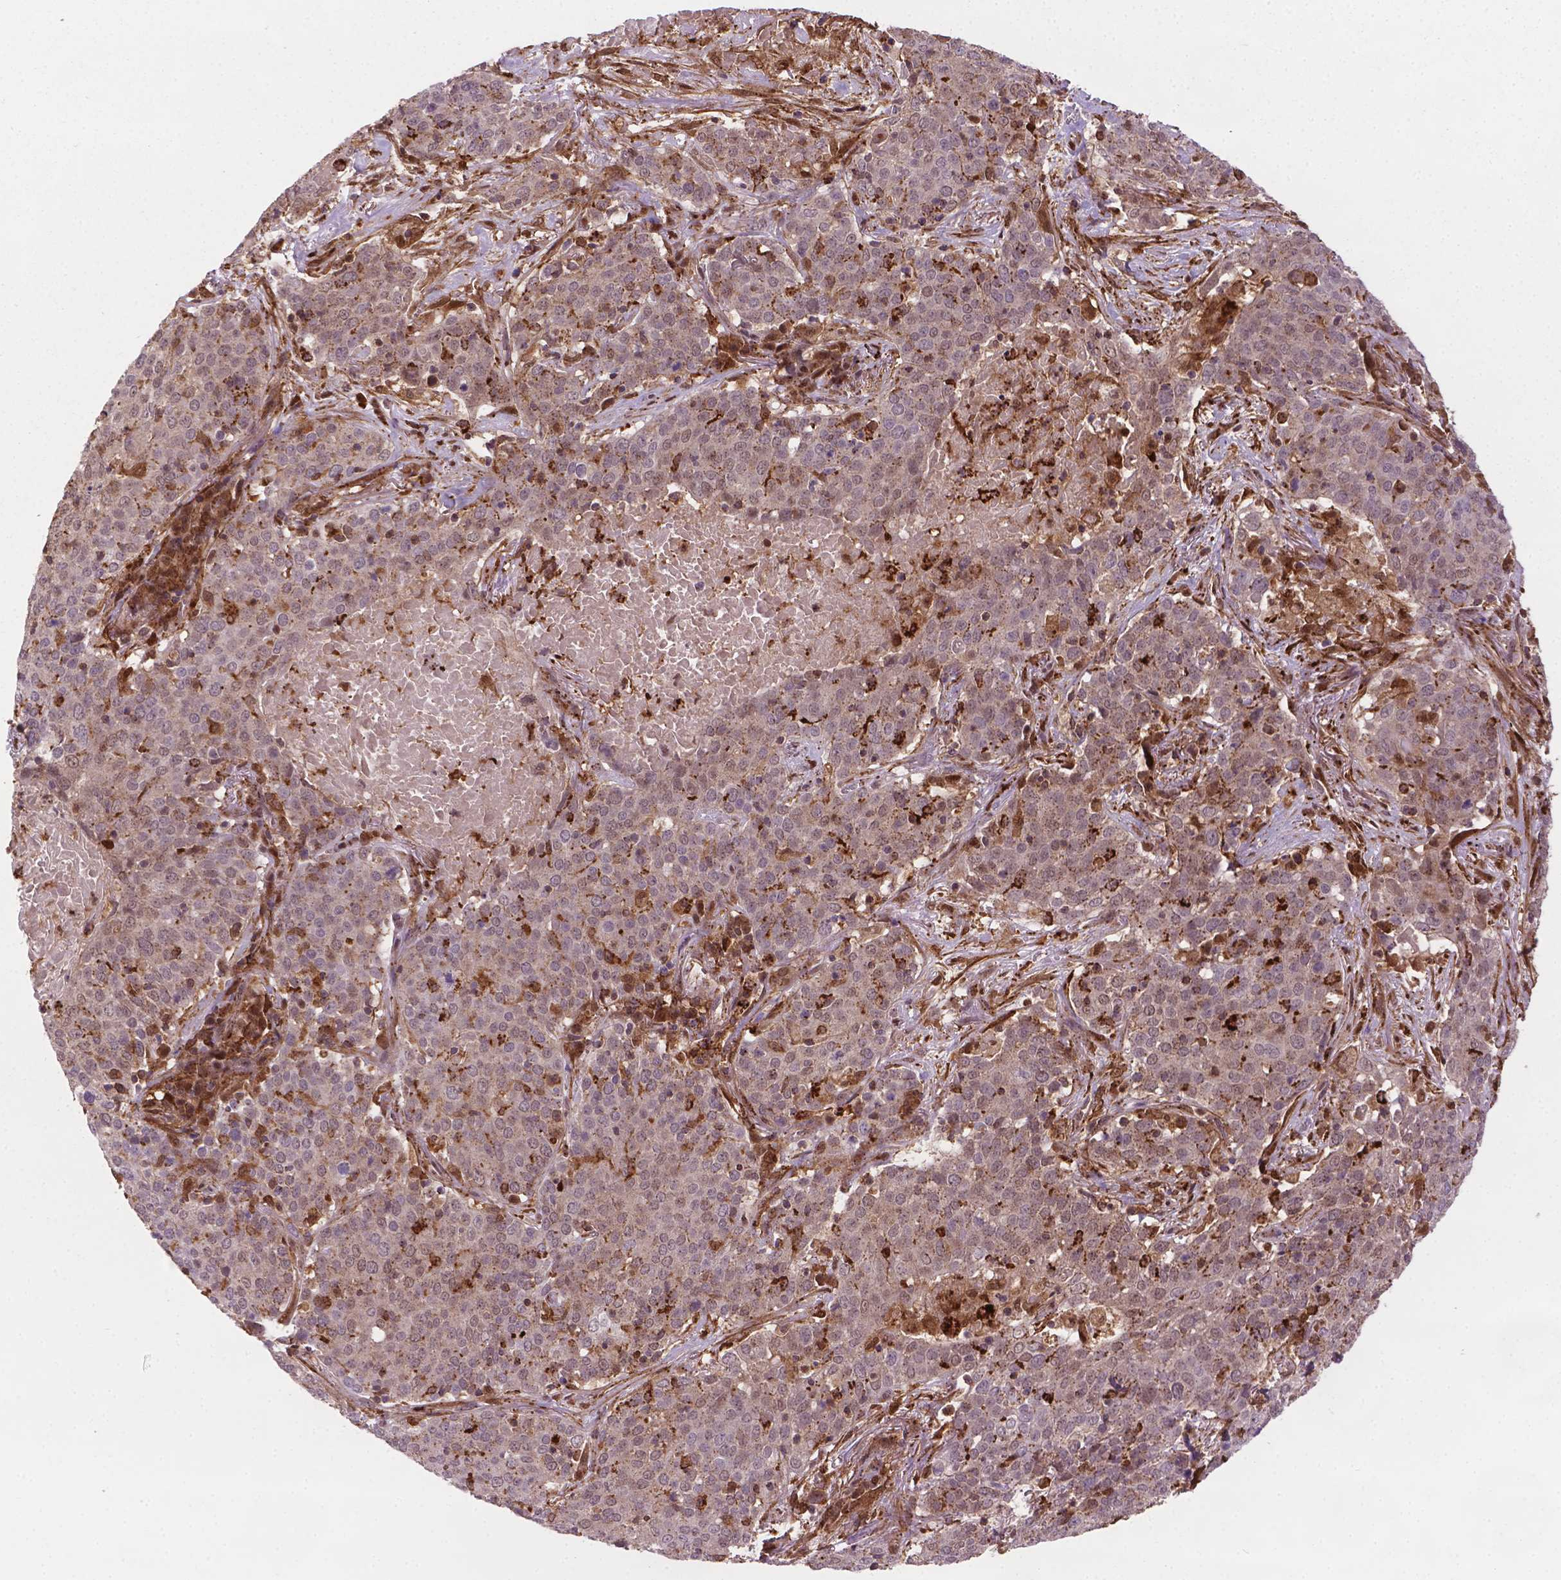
{"staining": {"intensity": "negative", "quantity": "none", "location": "none"}, "tissue": "lung cancer", "cell_type": "Tumor cells", "image_type": "cancer", "snomed": [{"axis": "morphology", "description": "Squamous cell carcinoma, NOS"}, {"axis": "topography", "description": "Lung"}], "caption": "There is no significant staining in tumor cells of lung cancer.", "gene": "PLIN3", "patient": {"sex": "male", "age": 82}}